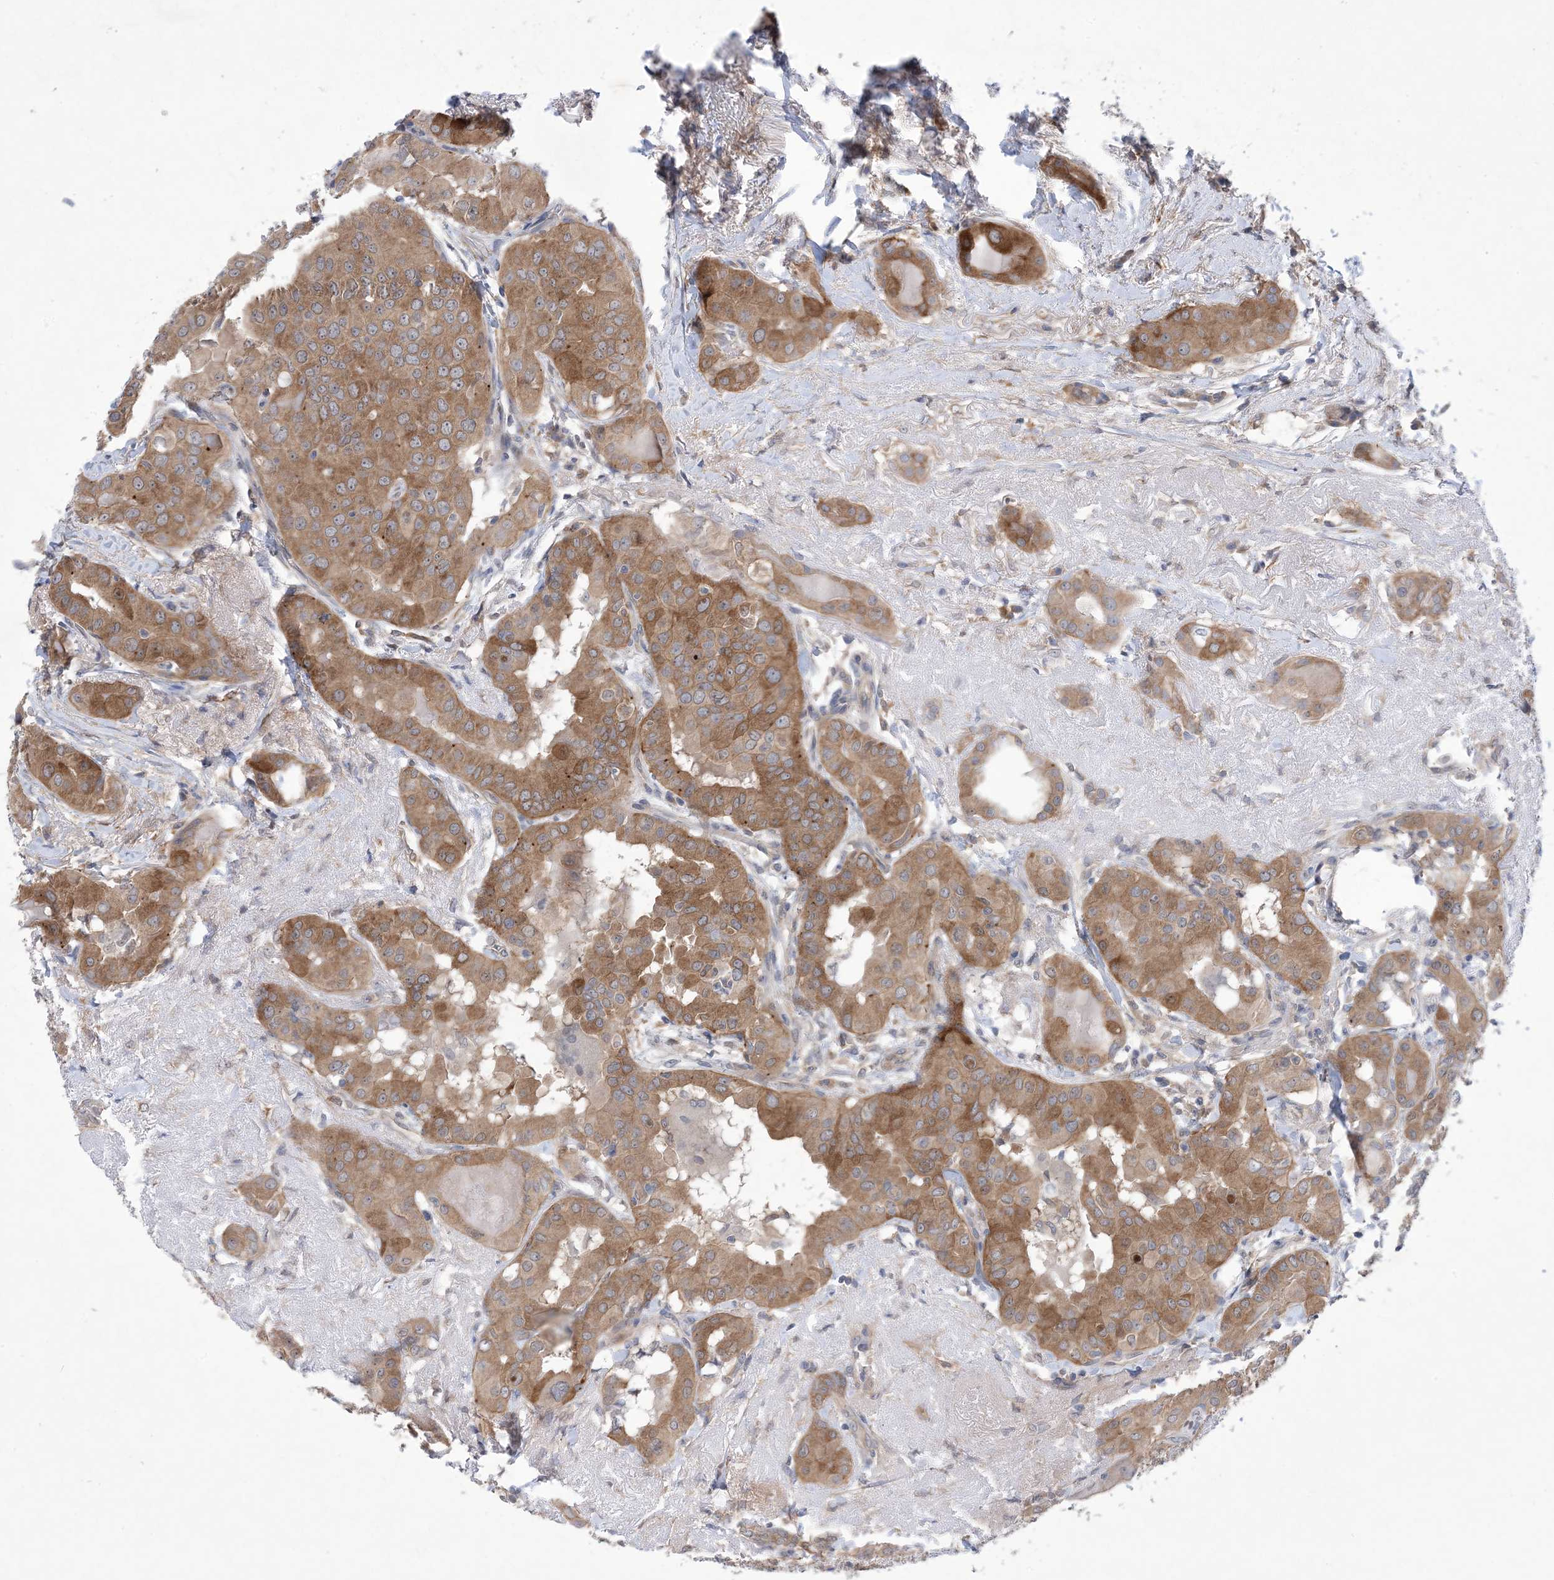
{"staining": {"intensity": "moderate", "quantity": ">75%", "location": "cytoplasmic/membranous"}, "tissue": "thyroid cancer", "cell_type": "Tumor cells", "image_type": "cancer", "snomed": [{"axis": "morphology", "description": "Papillary adenocarcinoma, NOS"}, {"axis": "topography", "description": "Thyroid gland"}], "caption": "High-power microscopy captured an immunohistochemistry micrograph of thyroid cancer (papillary adenocarcinoma), revealing moderate cytoplasmic/membranous expression in about >75% of tumor cells. The protein of interest is stained brown, and the nuclei are stained in blue (DAB (3,3'-diaminobenzidine) IHC with brightfield microscopy, high magnification).", "gene": "EHBP1", "patient": {"sex": "male", "age": 33}}